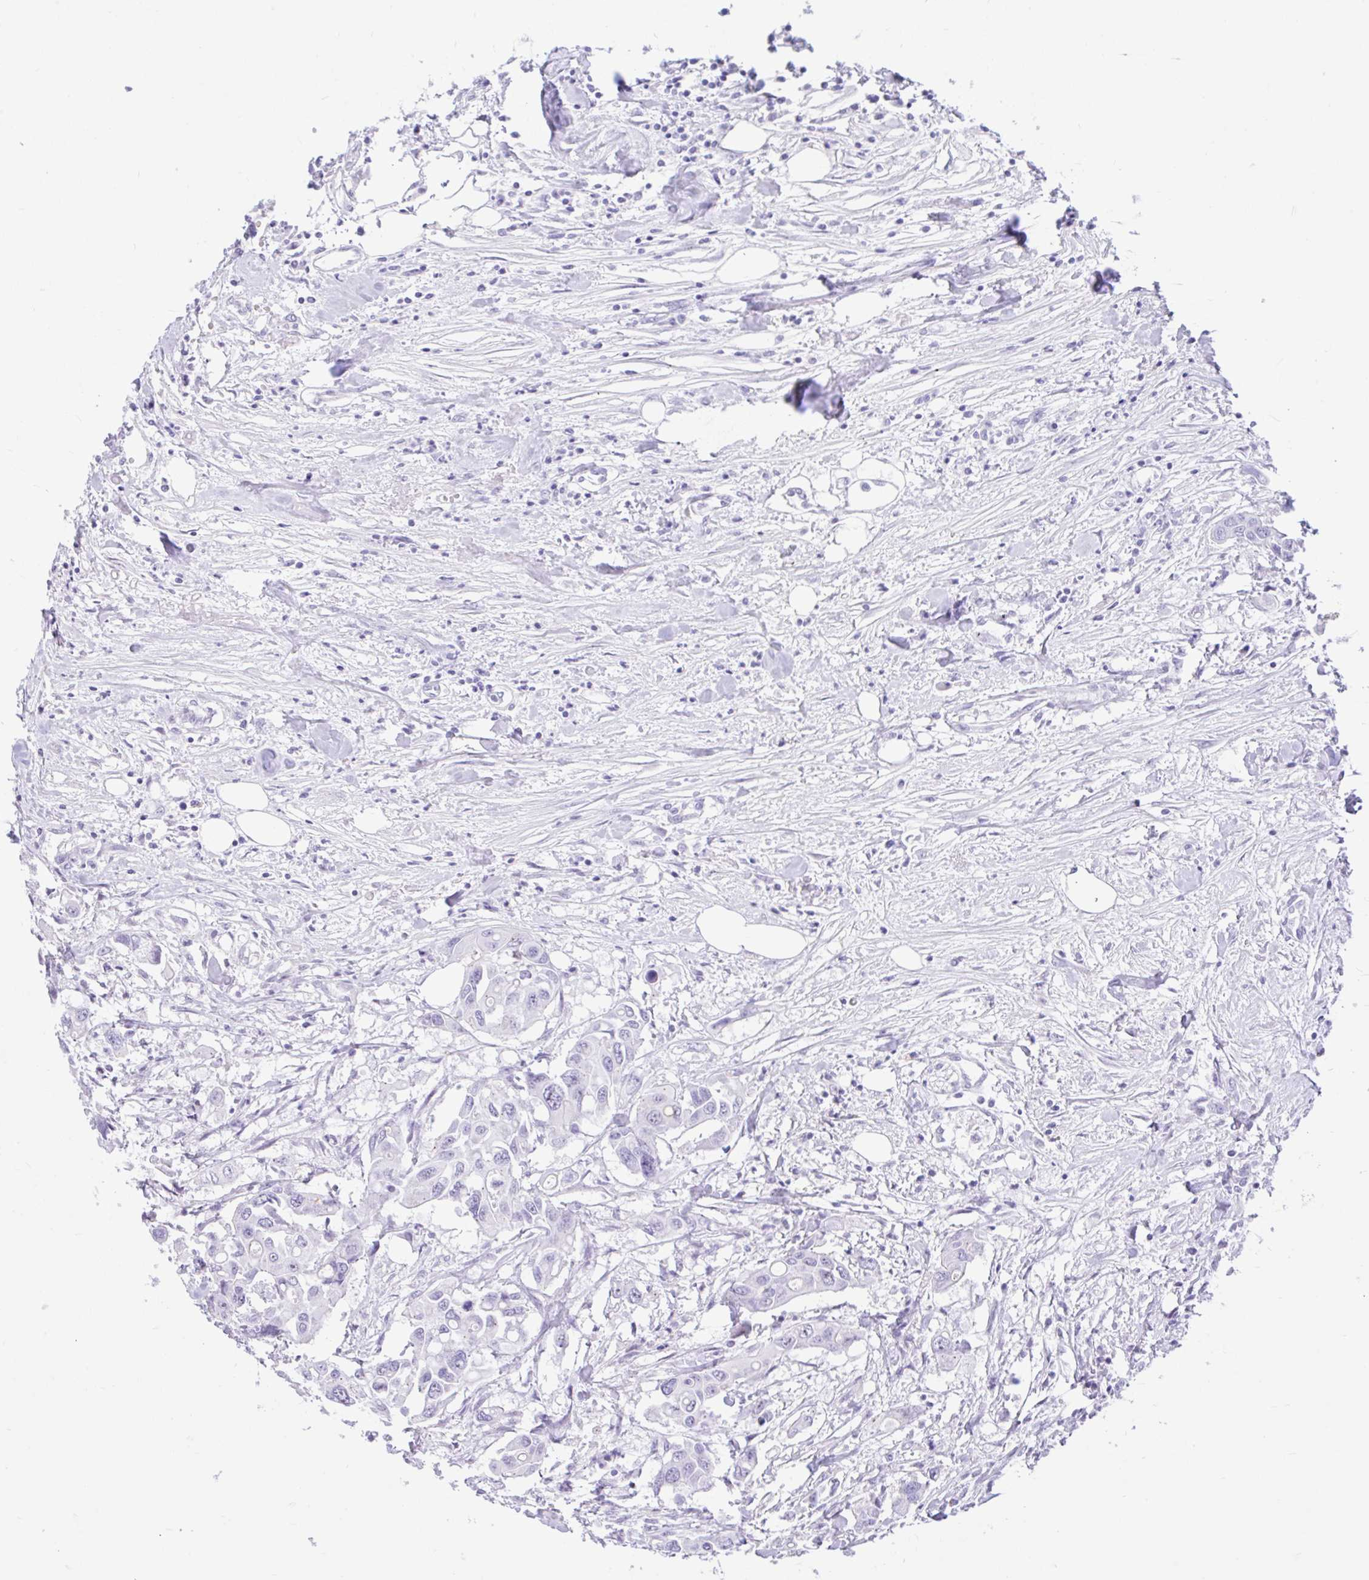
{"staining": {"intensity": "negative", "quantity": "none", "location": "none"}, "tissue": "colorectal cancer", "cell_type": "Tumor cells", "image_type": "cancer", "snomed": [{"axis": "morphology", "description": "Adenocarcinoma, NOS"}, {"axis": "topography", "description": "Colon"}], "caption": "The micrograph reveals no staining of tumor cells in colorectal cancer. The staining was performed using DAB to visualize the protein expression in brown, while the nuclei were stained in blue with hematoxylin (Magnification: 20x).", "gene": "REEP1", "patient": {"sex": "male", "age": 77}}